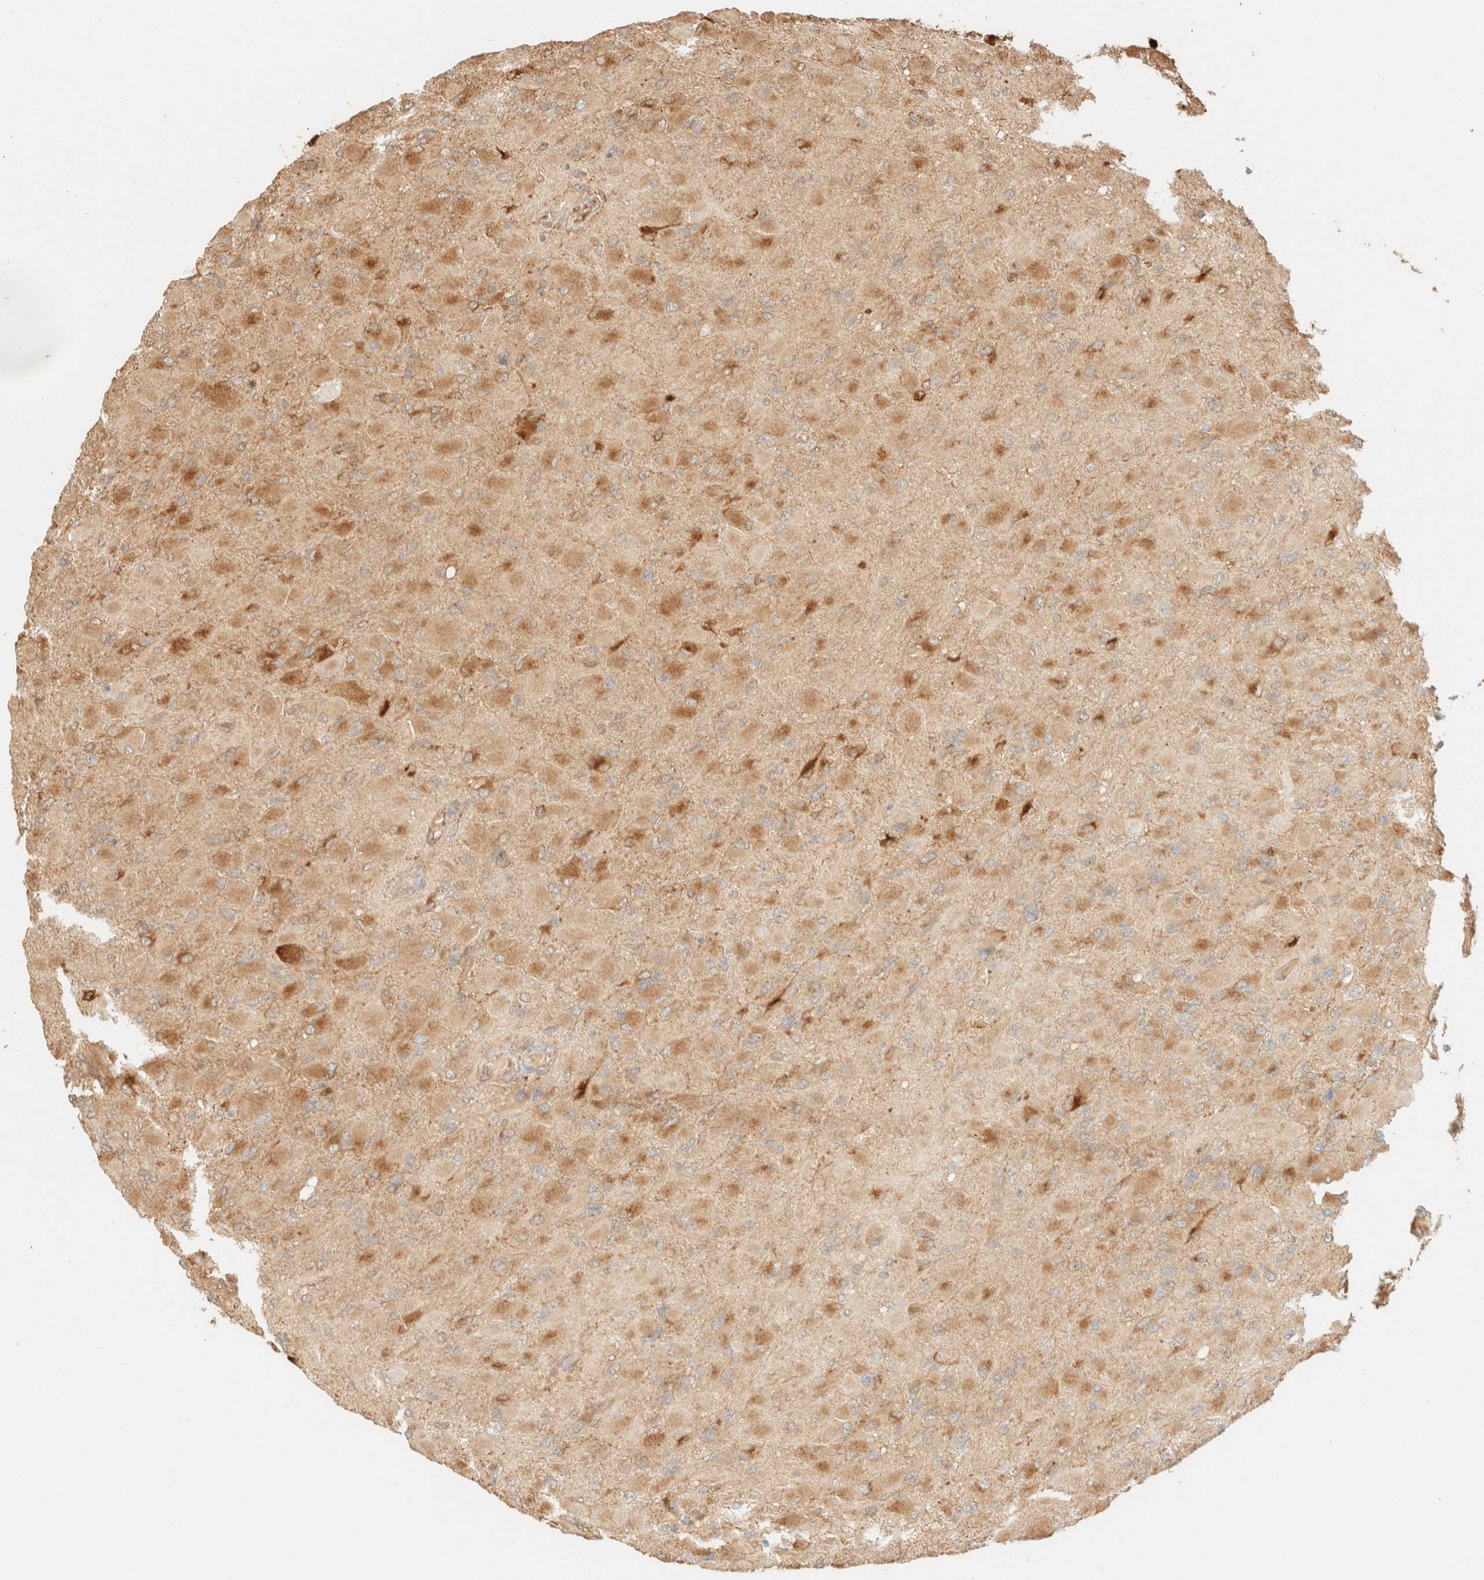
{"staining": {"intensity": "moderate", "quantity": ">75%", "location": "cytoplasmic/membranous"}, "tissue": "glioma", "cell_type": "Tumor cells", "image_type": "cancer", "snomed": [{"axis": "morphology", "description": "Glioma, malignant, High grade"}, {"axis": "topography", "description": "Cerebral cortex"}], "caption": "Immunohistochemistry (IHC) image of neoplastic tissue: human malignant glioma (high-grade) stained using immunohistochemistry (IHC) shows medium levels of moderate protein expression localized specifically in the cytoplasmic/membranous of tumor cells, appearing as a cytoplasmic/membranous brown color.", "gene": "SPARCL1", "patient": {"sex": "female", "age": 36}}